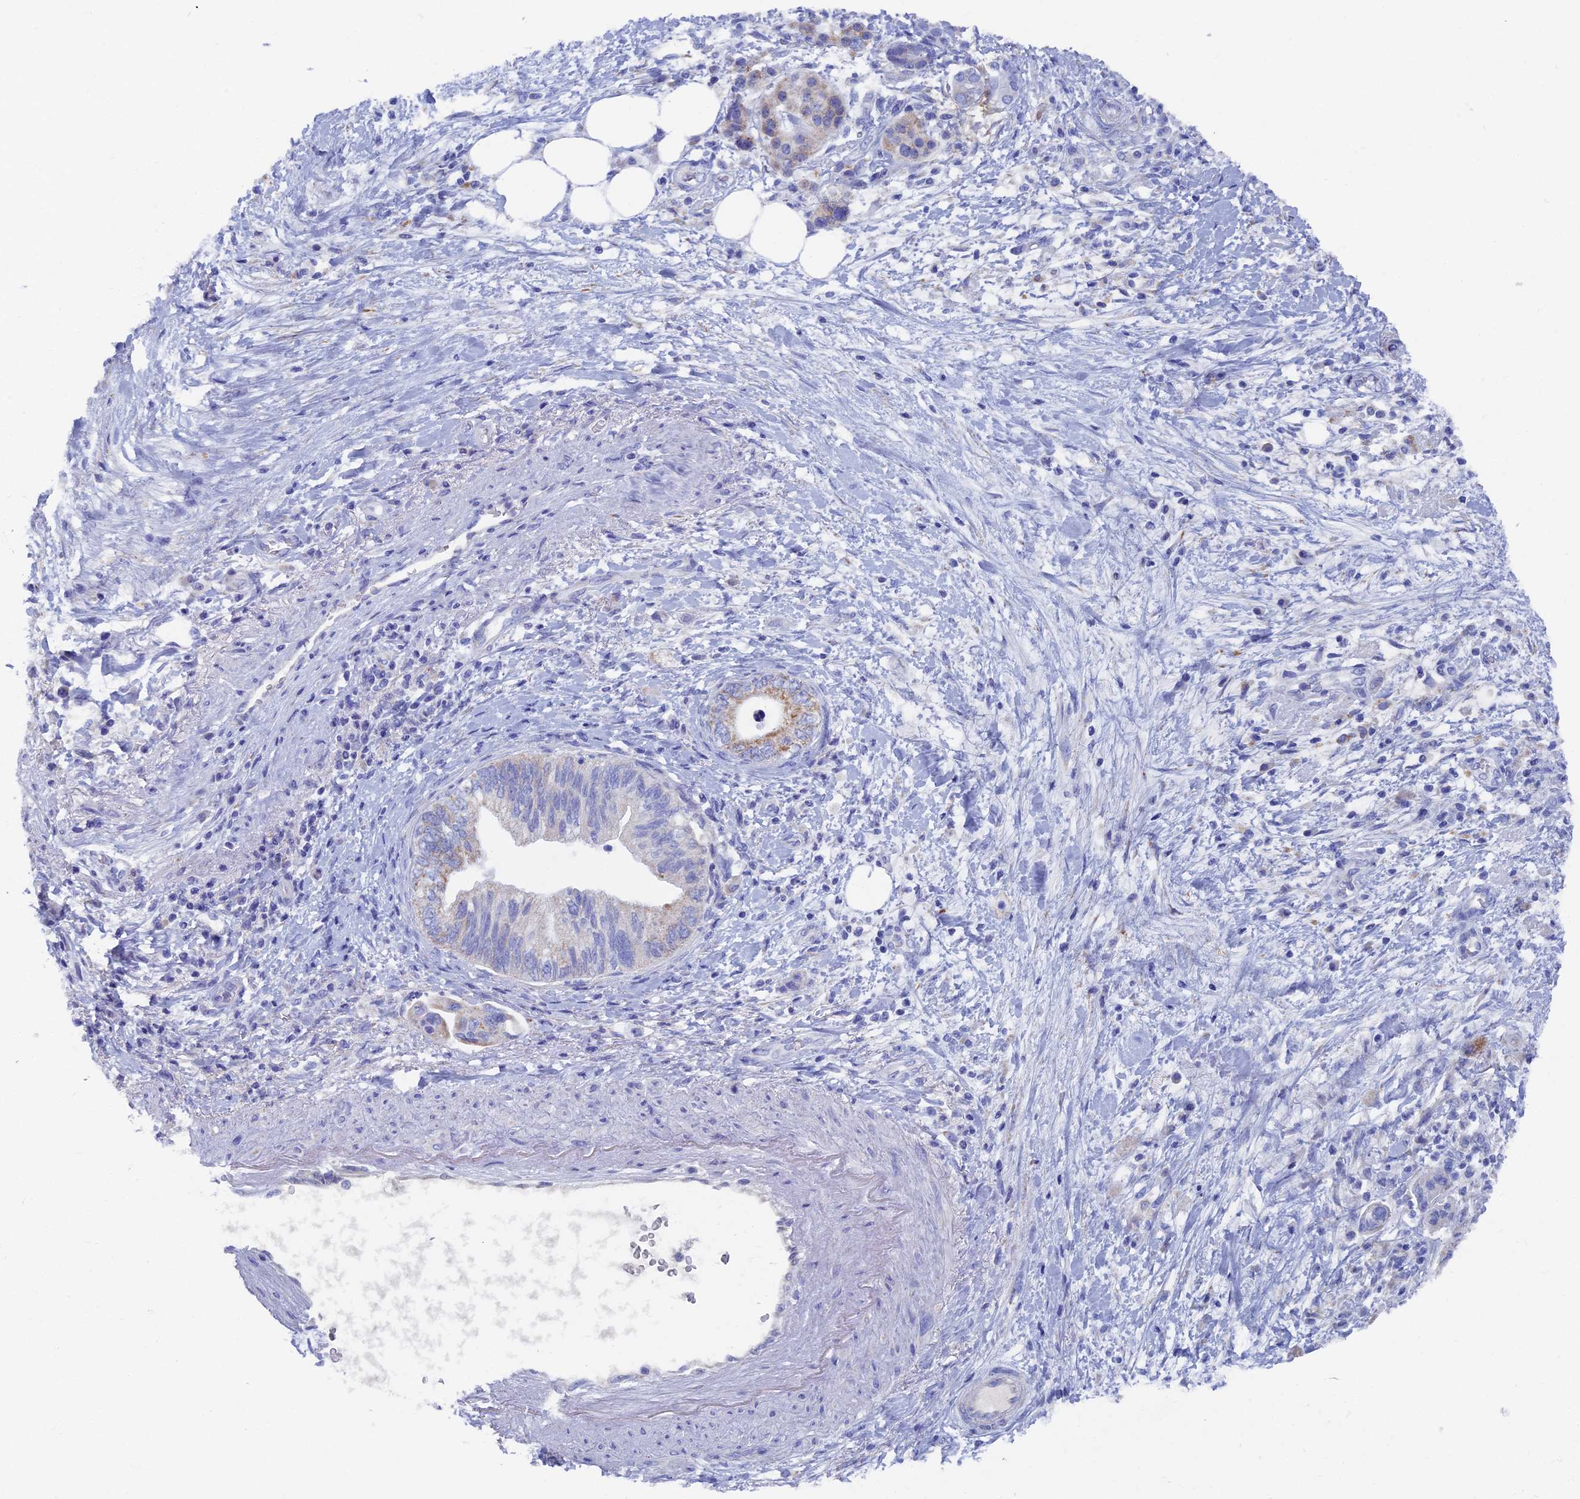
{"staining": {"intensity": "negative", "quantity": "none", "location": "none"}, "tissue": "pancreatic cancer", "cell_type": "Tumor cells", "image_type": "cancer", "snomed": [{"axis": "morphology", "description": "Adenocarcinoma, NOS"}, {"axis": "topography", "description": "Pancreas"}], "caption": "This is a photomicrograph of immunohistochemistry (IHC) staining of pancreatic adenocarcinoma, which shows no positivity in tumor cells.", "gene": "OAT", "patient": {"sex": "female", "age": 73}}